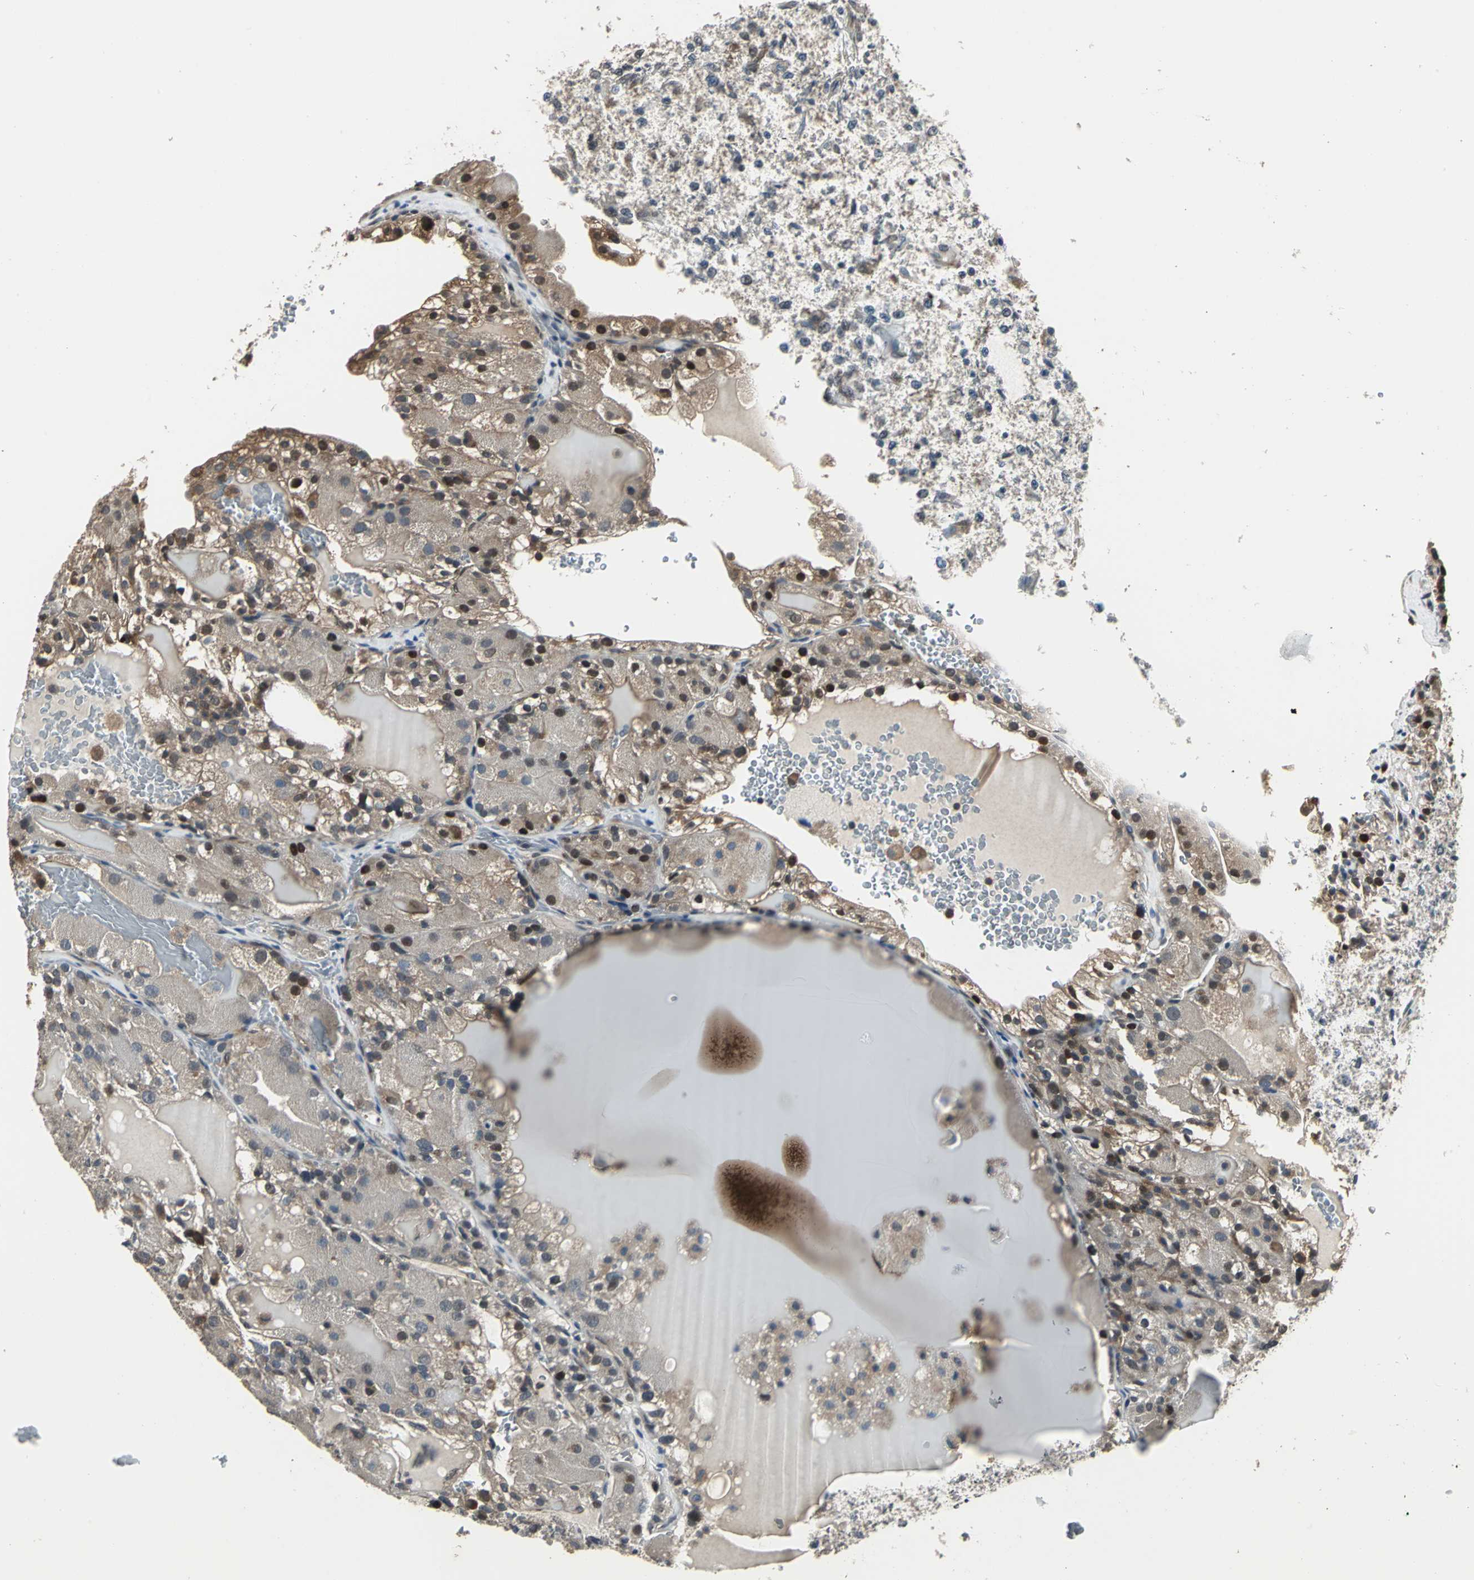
{"staining": {"intensity": "moderate", "quantity": "25%-75%", "location": "cytoplasmic/membranous,nuclear"}, "tissue": "renal cancer", "cell_type": "Tumor cells", "image_type": "cancer", "snomed": [{"axis": "morphology", "description": "Normal tissue, NOS"}, {"axis": "morphology", "description": "Adenocarcinoma, NOS"}, {"axis": "topography", "description": "Kidney"}], "caption": "Immunohistochemistry (IHC) photomicrograph of neoplastic tissue: renal cancer (adenocarcinoma) stained using immunohistochemistry demonstrates medium levels of moderate protein expression localized specifically in the cytoplasmic/membranous and nuclear of tumor cells, appearing as a cytoplasmic/membranous and nuclear brown color.", "gene": "PFDN1", "patient": {"sex": "male", "age": 61}}